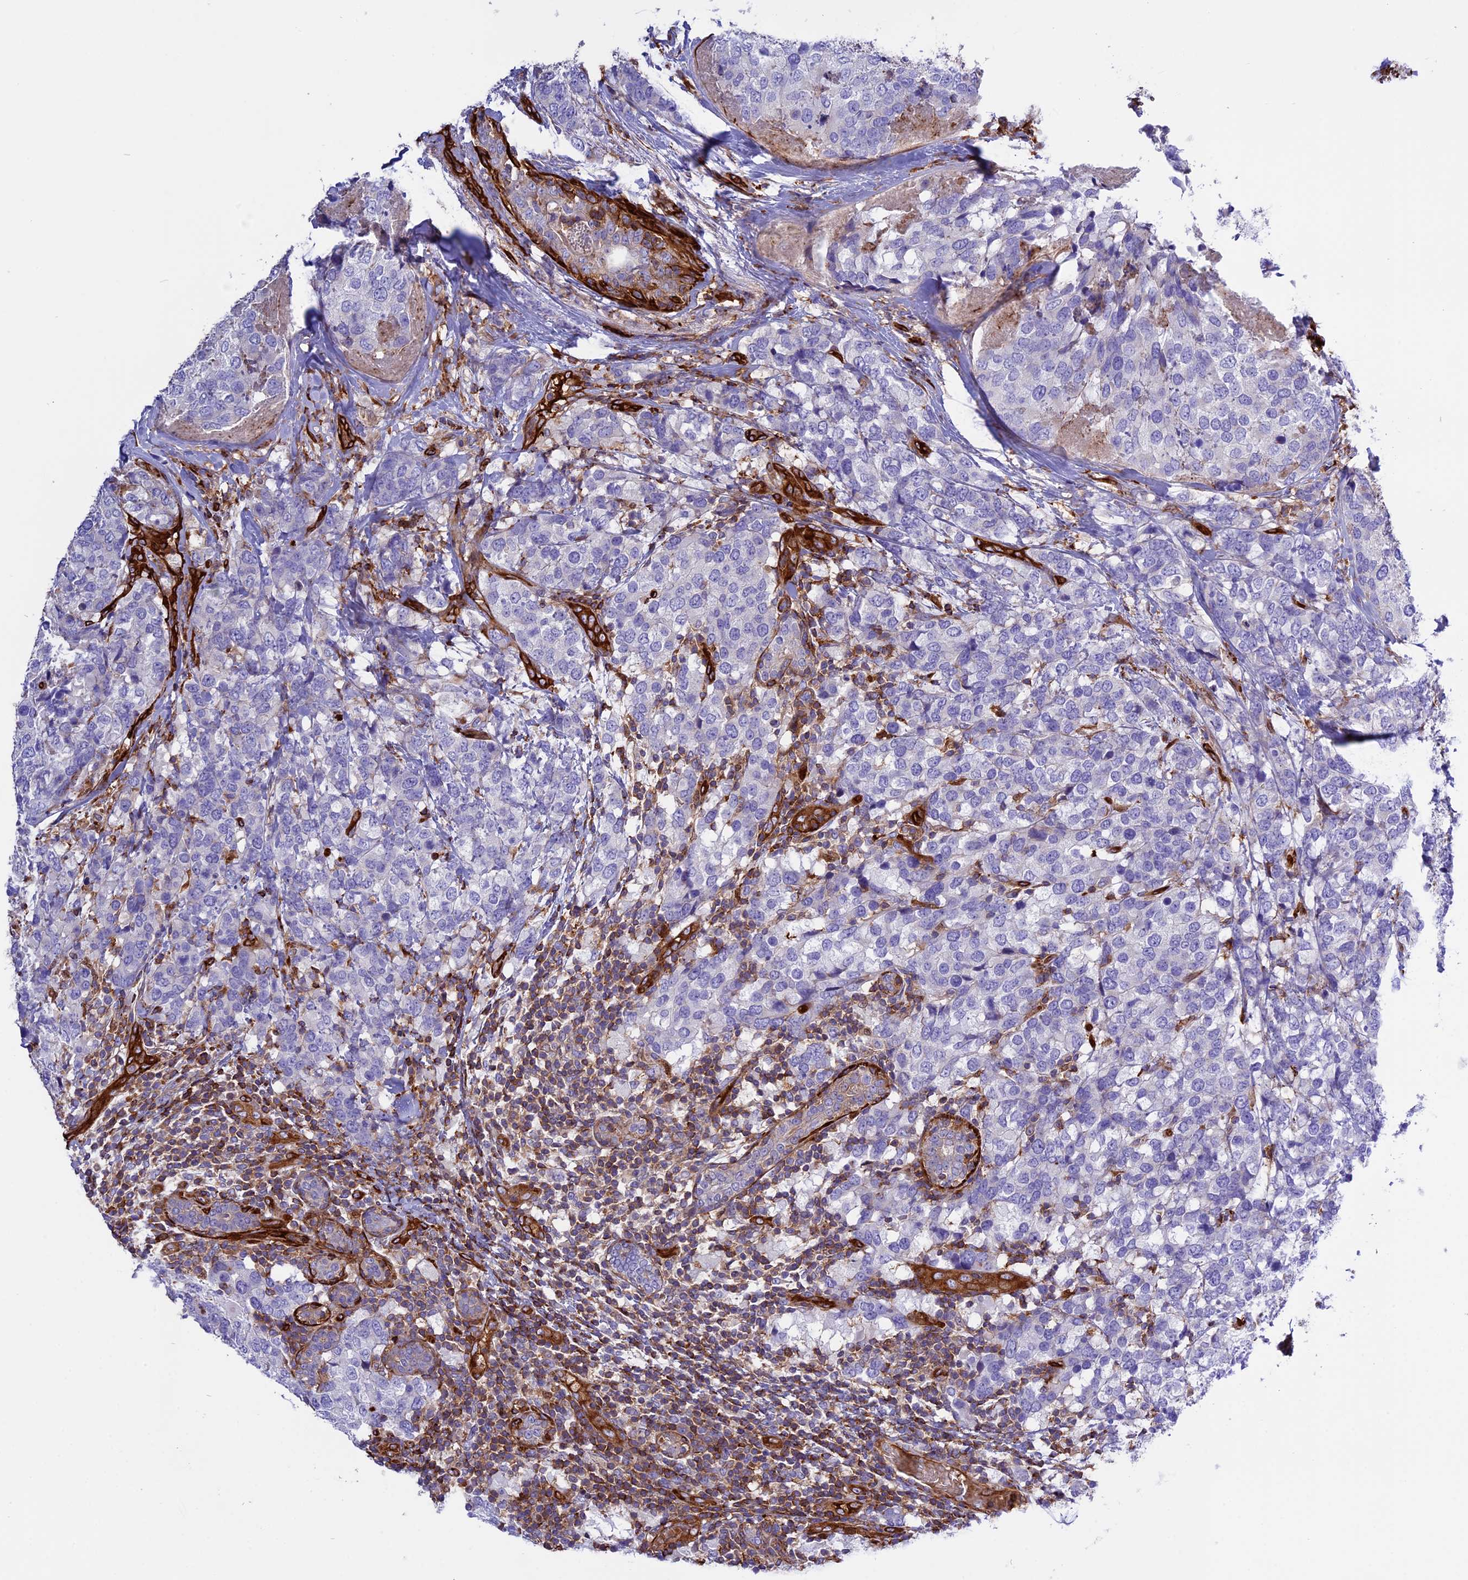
{"staining": {"intensity": "negative", "quantity": "none", "location": "none"}, "tissue": "breast cancer", "cell_type": "Tumor cells", "image_type": "cancer", "snomed": [{"axis": "morphology", "description": "Lobular carcinoma"}, {"axis": "topography", "description": "Breast"}], "caption": "DAB immunohistochemical staining of human breast cancer (lobular carcinoma) shows no significant expression in tumor cells.", "gene": "CD99L2", "patient": {"sex": "female", "age": 59}}